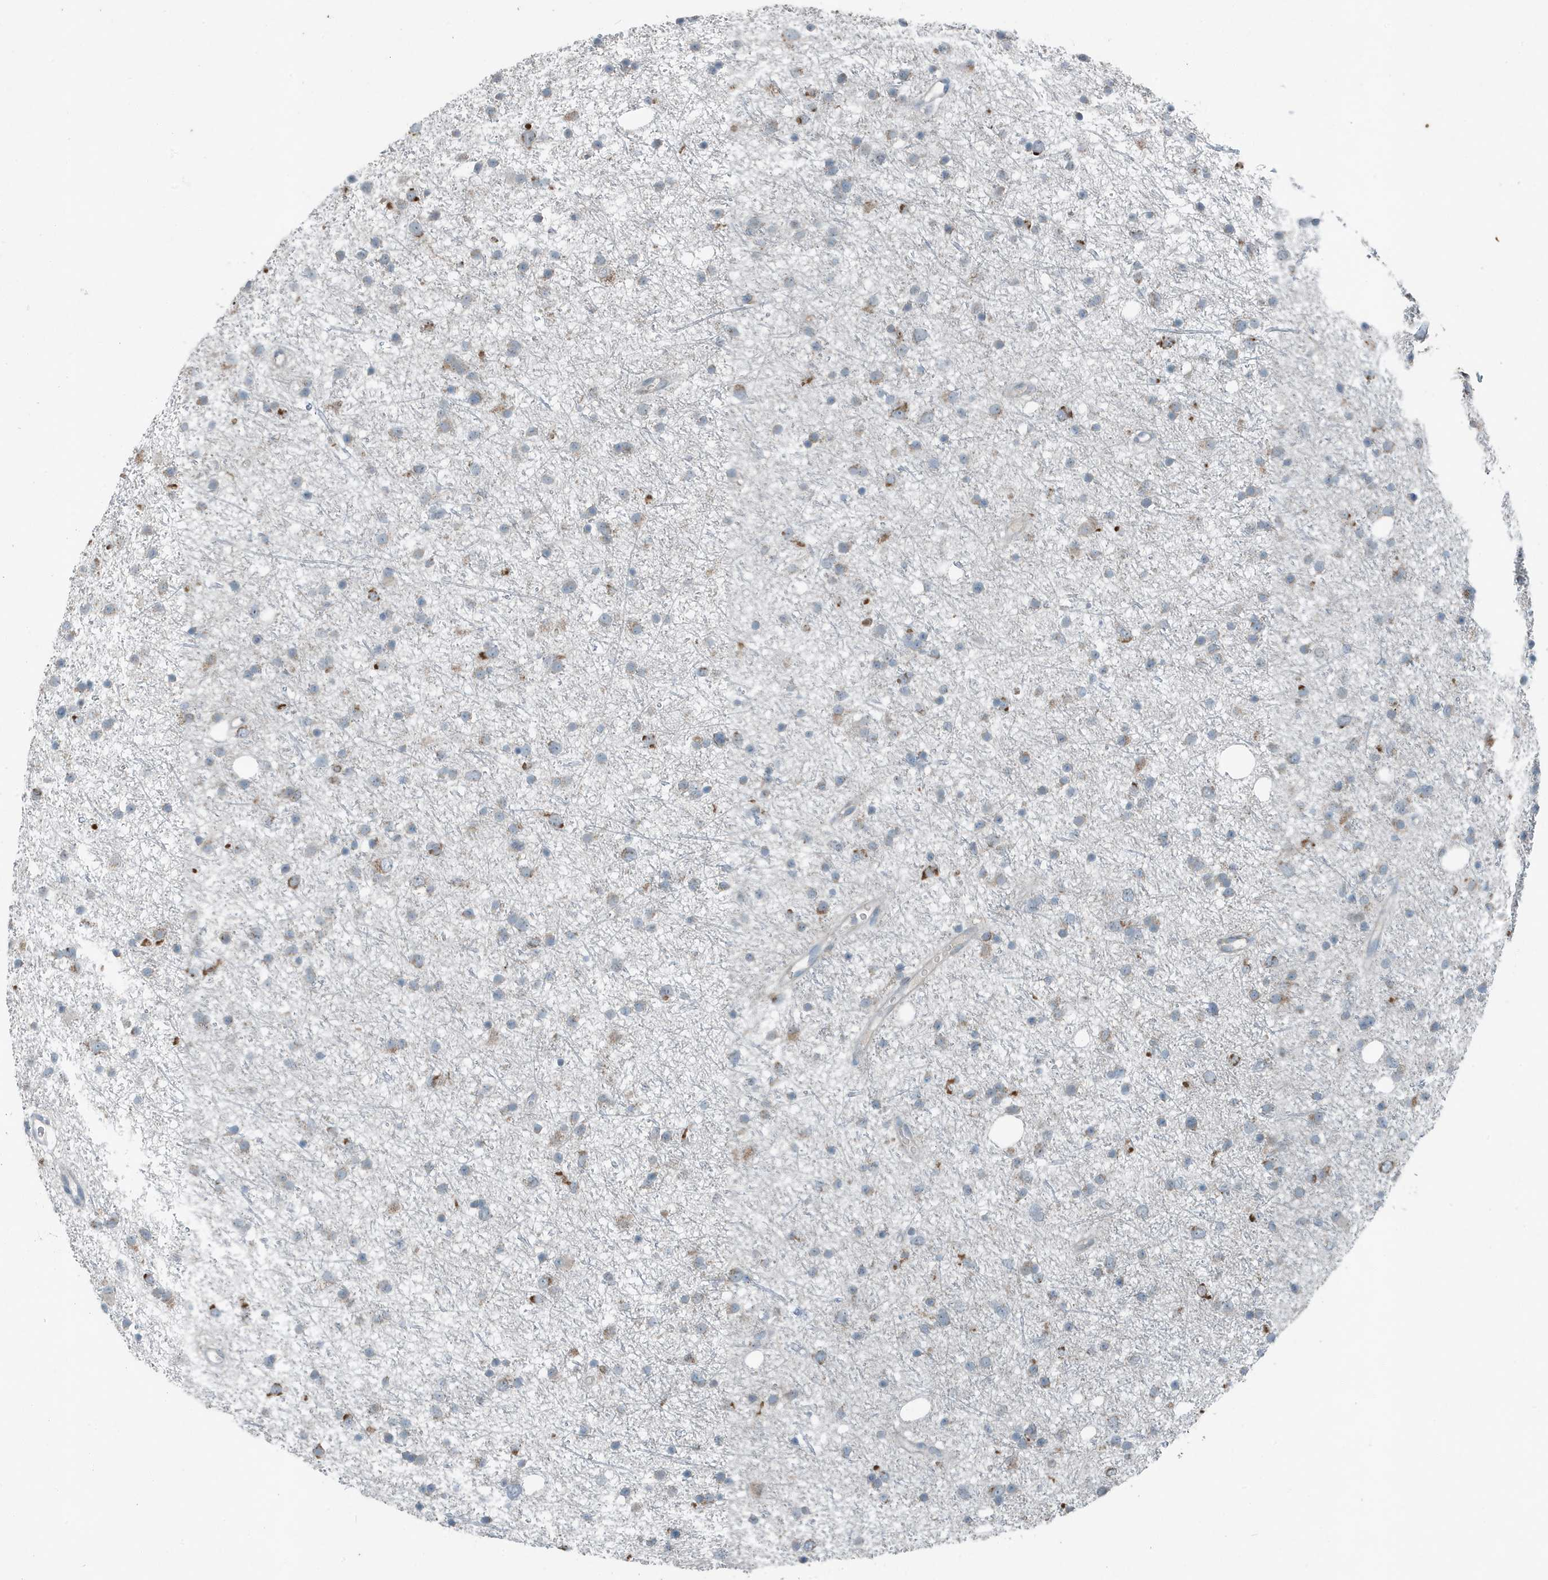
{"staining": {"intensity": "weak", "quantity": "<25%", "location": "cytoplasmic/membranous"}, "tissue": "glioma", "cell_type": "Tumor cells", "image_type": "cancer", "snomed": [{"axis": "morphology", "description": "Glioma, malignant, Low grade"}, {"axis": "topography", "description": "Cerebral cortex"}], "caption": "Immunohistochemistry micrograph of neoplastic tissue: glioma stained with DAB (3,3'-diaminobenzidine) shows no significant protein expression in tumor cells.", "gene": "MT-CYB", "patient": {"sex": "female", "age": 39}}